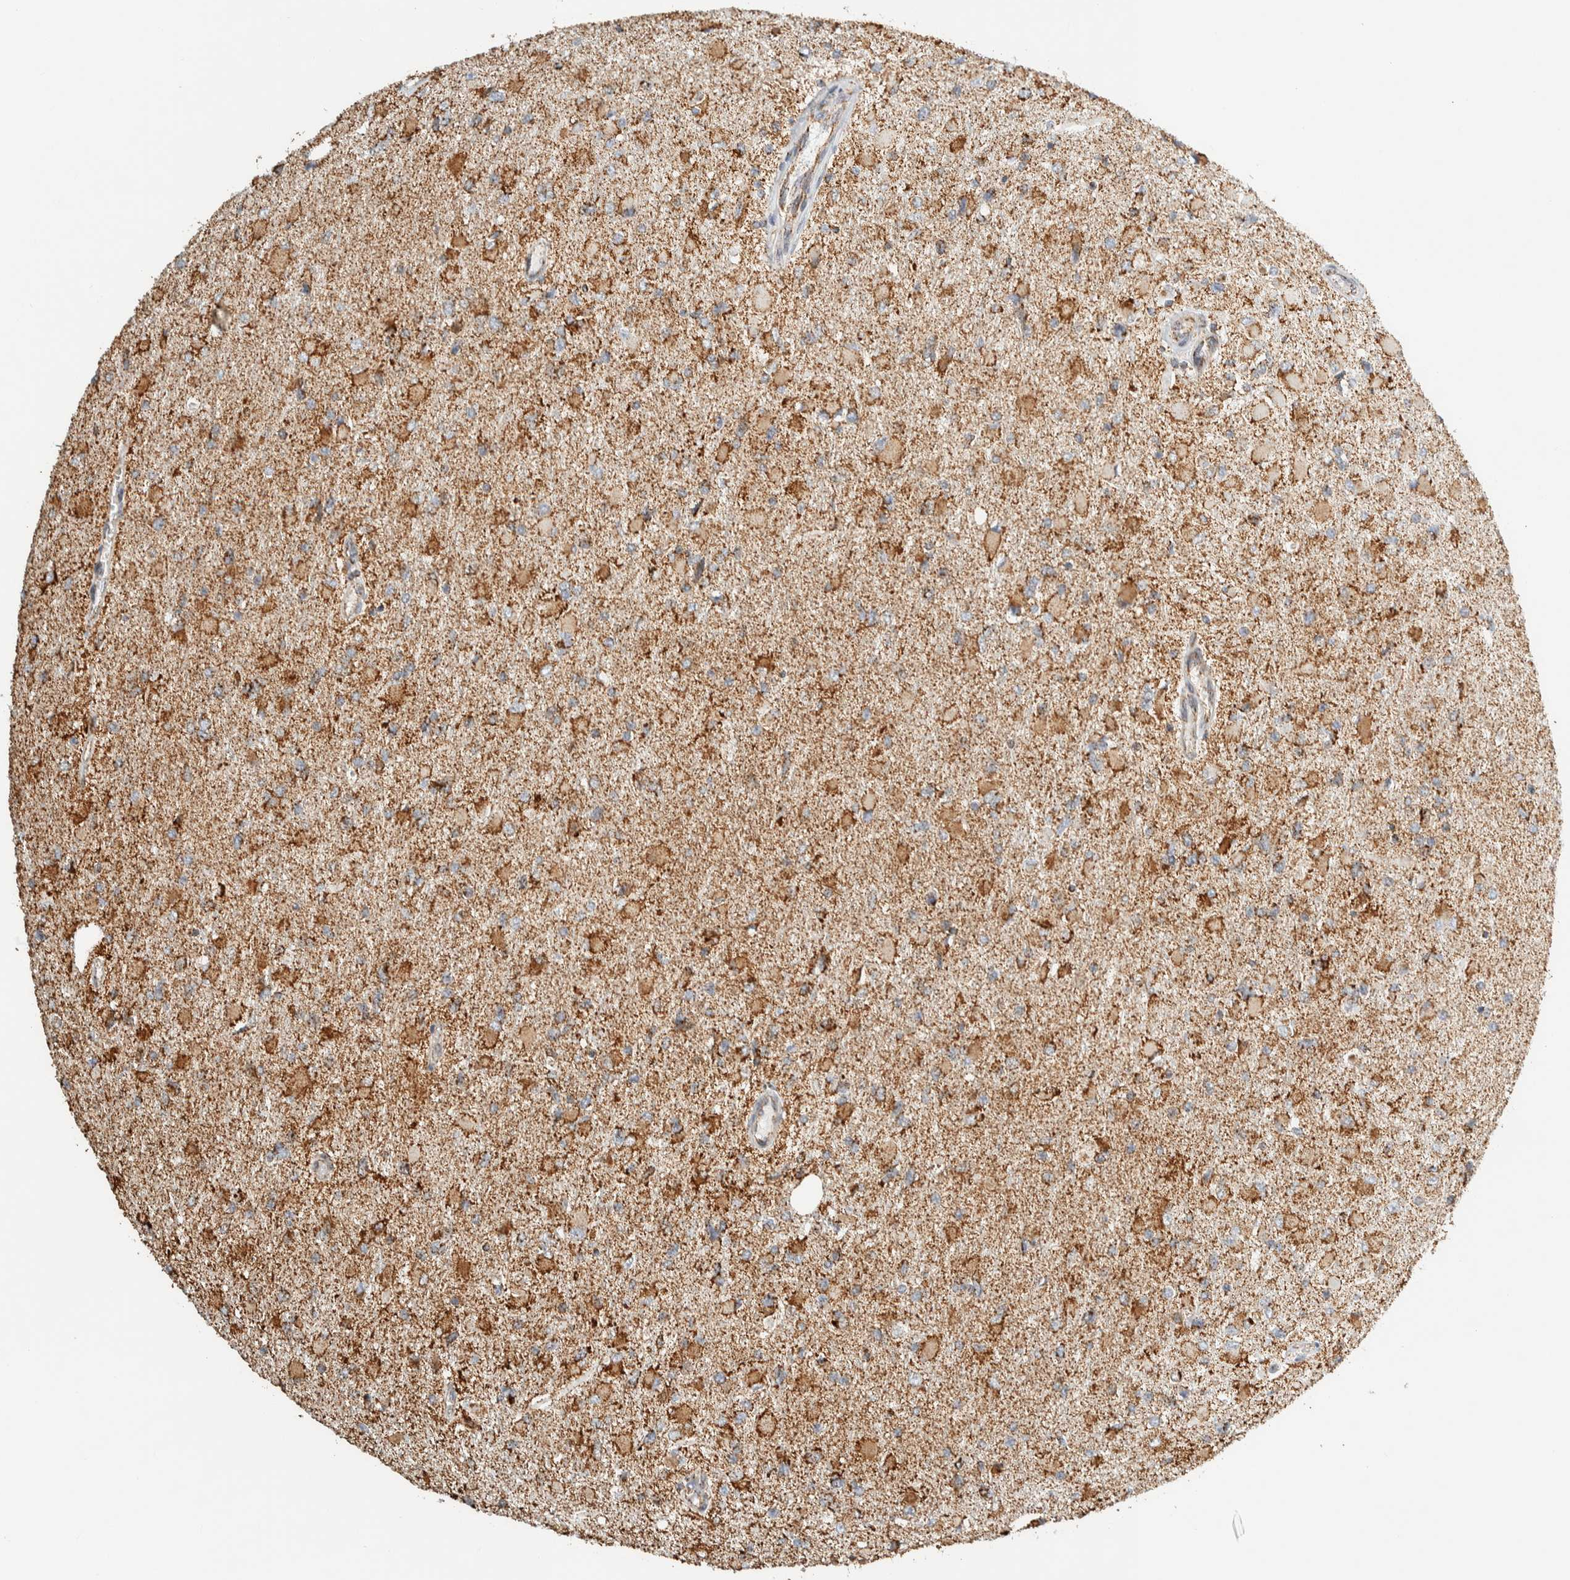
{"staining": {"intensity": "moderate", "quantity": ">75%", "location": "cytoplasmic/membranous"}, "tissue": "glioma", "cell_type": "Tumor cells", "image_type": "cancer", "snomed": [{"axis": "morphology", "description": "Glioma, malignant, High grade"}, {"axis": "topography", "description": "Cerebral cortex"}], "caption": "Approximately >75% of tumor cells in high-grade glioma (malignant) demonstrate moderate cytoplasmic/membranous protein staining as visualized by brown immunohistochemical staining.", "gene": "ZNF454", "patient": {"sex": "female", "age": 36}}